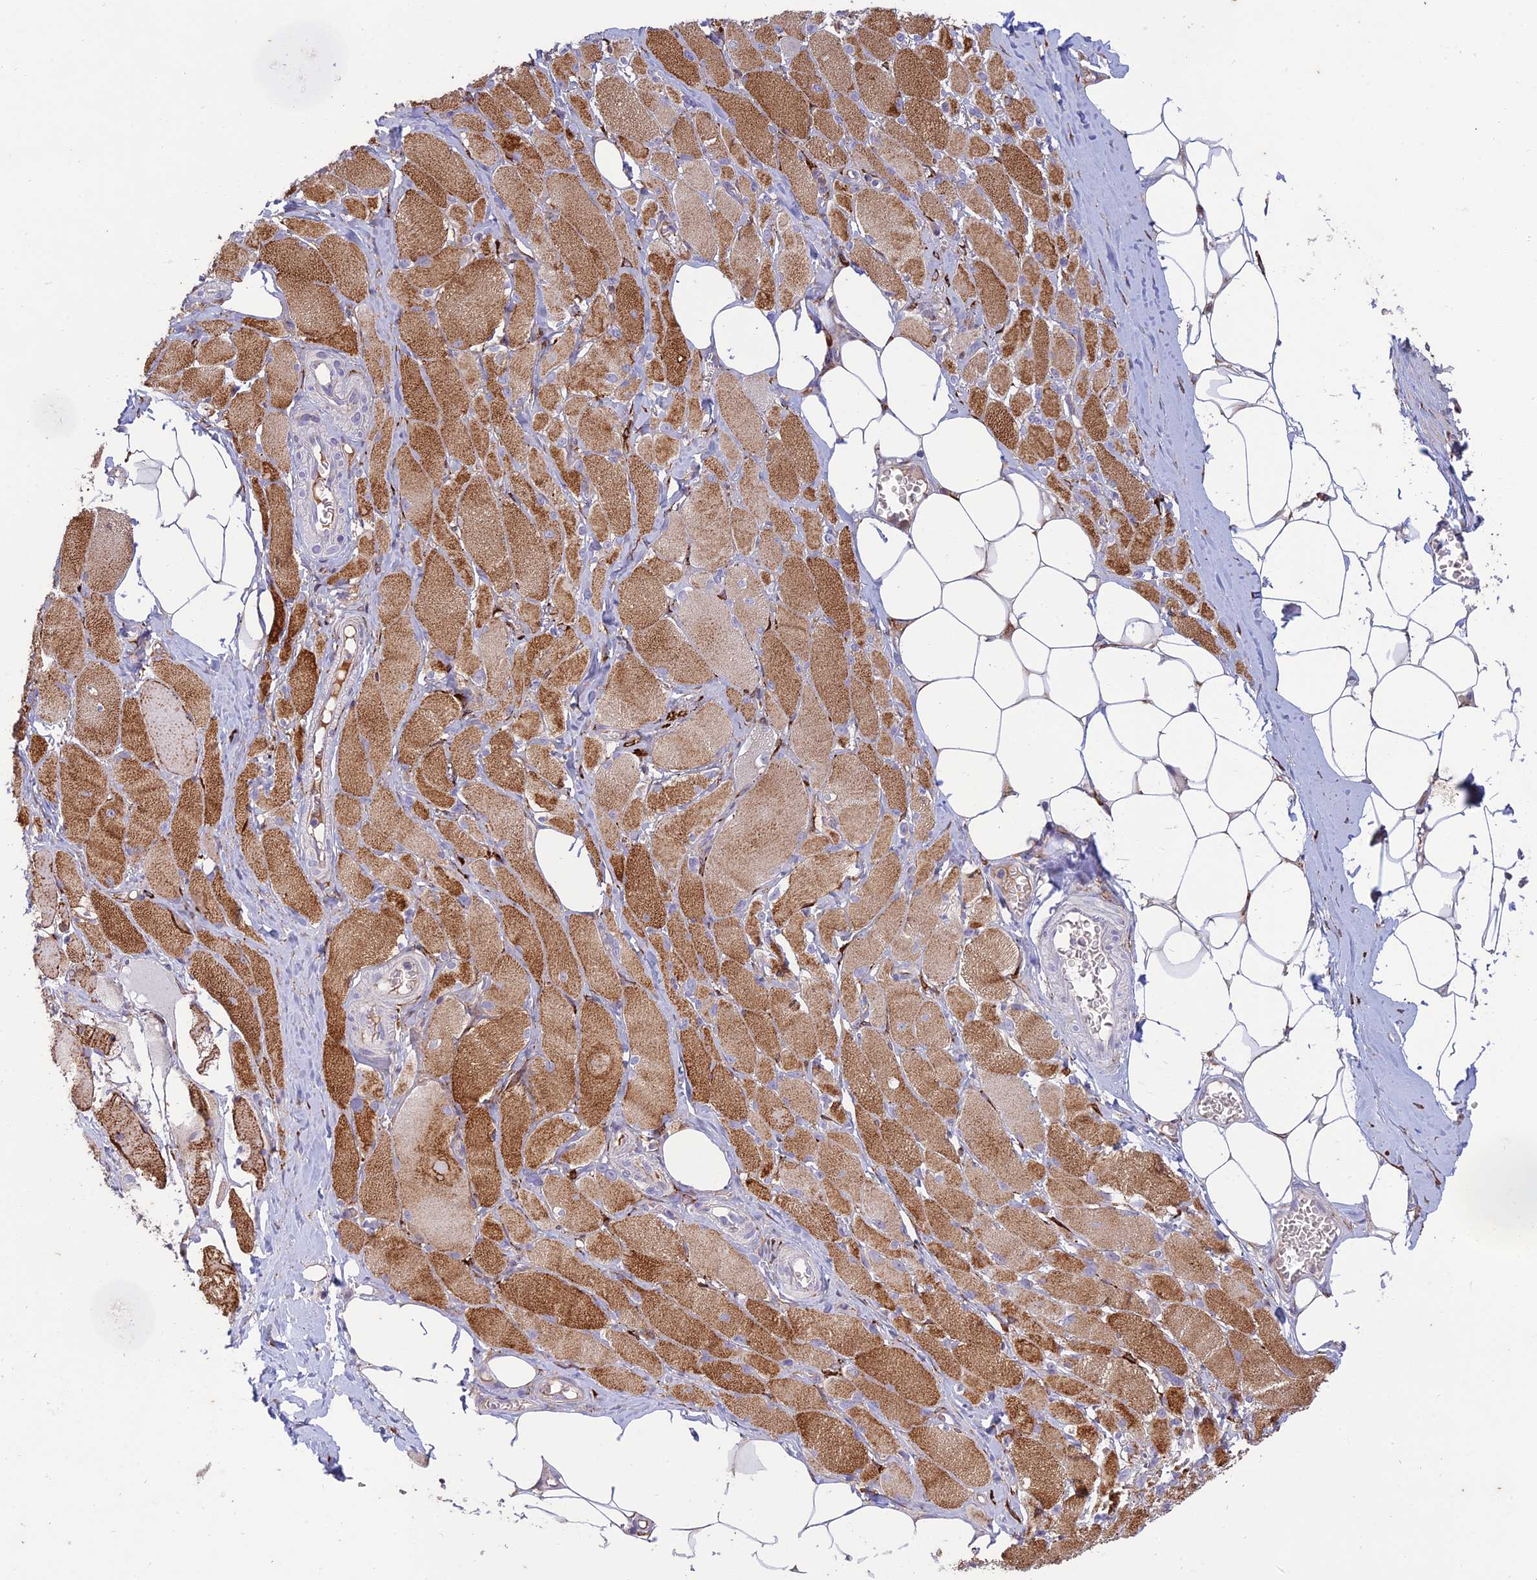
{"staining": {"intensity": "strong", "quantity": ">75%", "location": "cytoplasmic/membranous"}, "tissue": "skeletal muscle", "cell_type": "Myocytes", "image_type": "normal", "snomed": [{"axis": "morphology", "description": "Normal tissue, NOS"}, {"axis": "morphology", "description": "Basal cell carcinoma"}, {"axis": "topography", "description": "Skeletal muscle"}], "caption": "Skeletal muscle stained for a protein exhibits strong cytoplasmic/membranous positivity in myocytes.", "gene": "RCN3", "patient": {"sex": "female", "age": 64}}